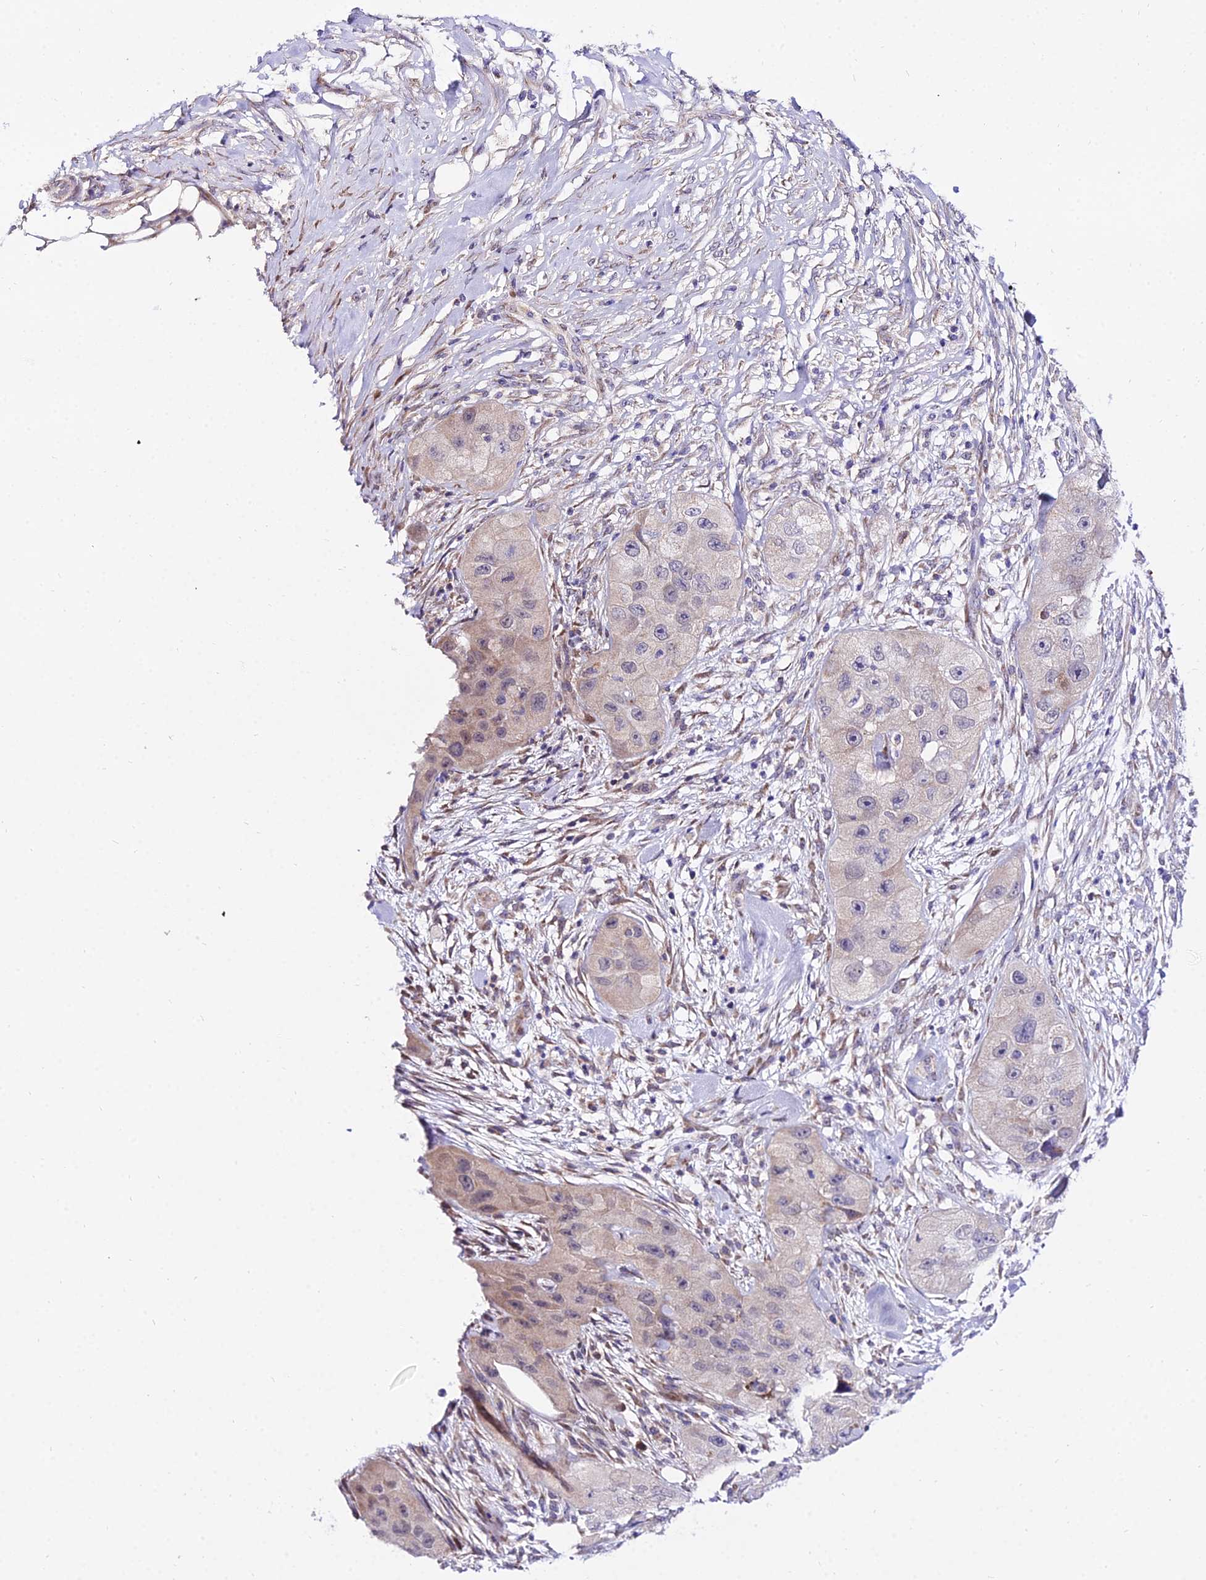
{"staining": {"intensity": "weak", "quantity": "<25%", "location": "cytoplasmic/membranous"}, "tissue": "skin cancer", "cell_type": "Tumor cells", "image_type": "cancer", "snomed": [{"axis": "morphology", "description": "Squamous cell carcinoma, NOS"}, {"axis": "topography", "description": "Skin"}, {"axis": "topography", "description": "Subcutis"}], "caption": "DAB (3,3'-diaminobenzidine) immunohistochemical staining of skin squamous cell carcinoma demonstrates no significant staining in tumor cells.", "gene": "ATP5PB", "patient": {"sex": "male", "age": 73}}